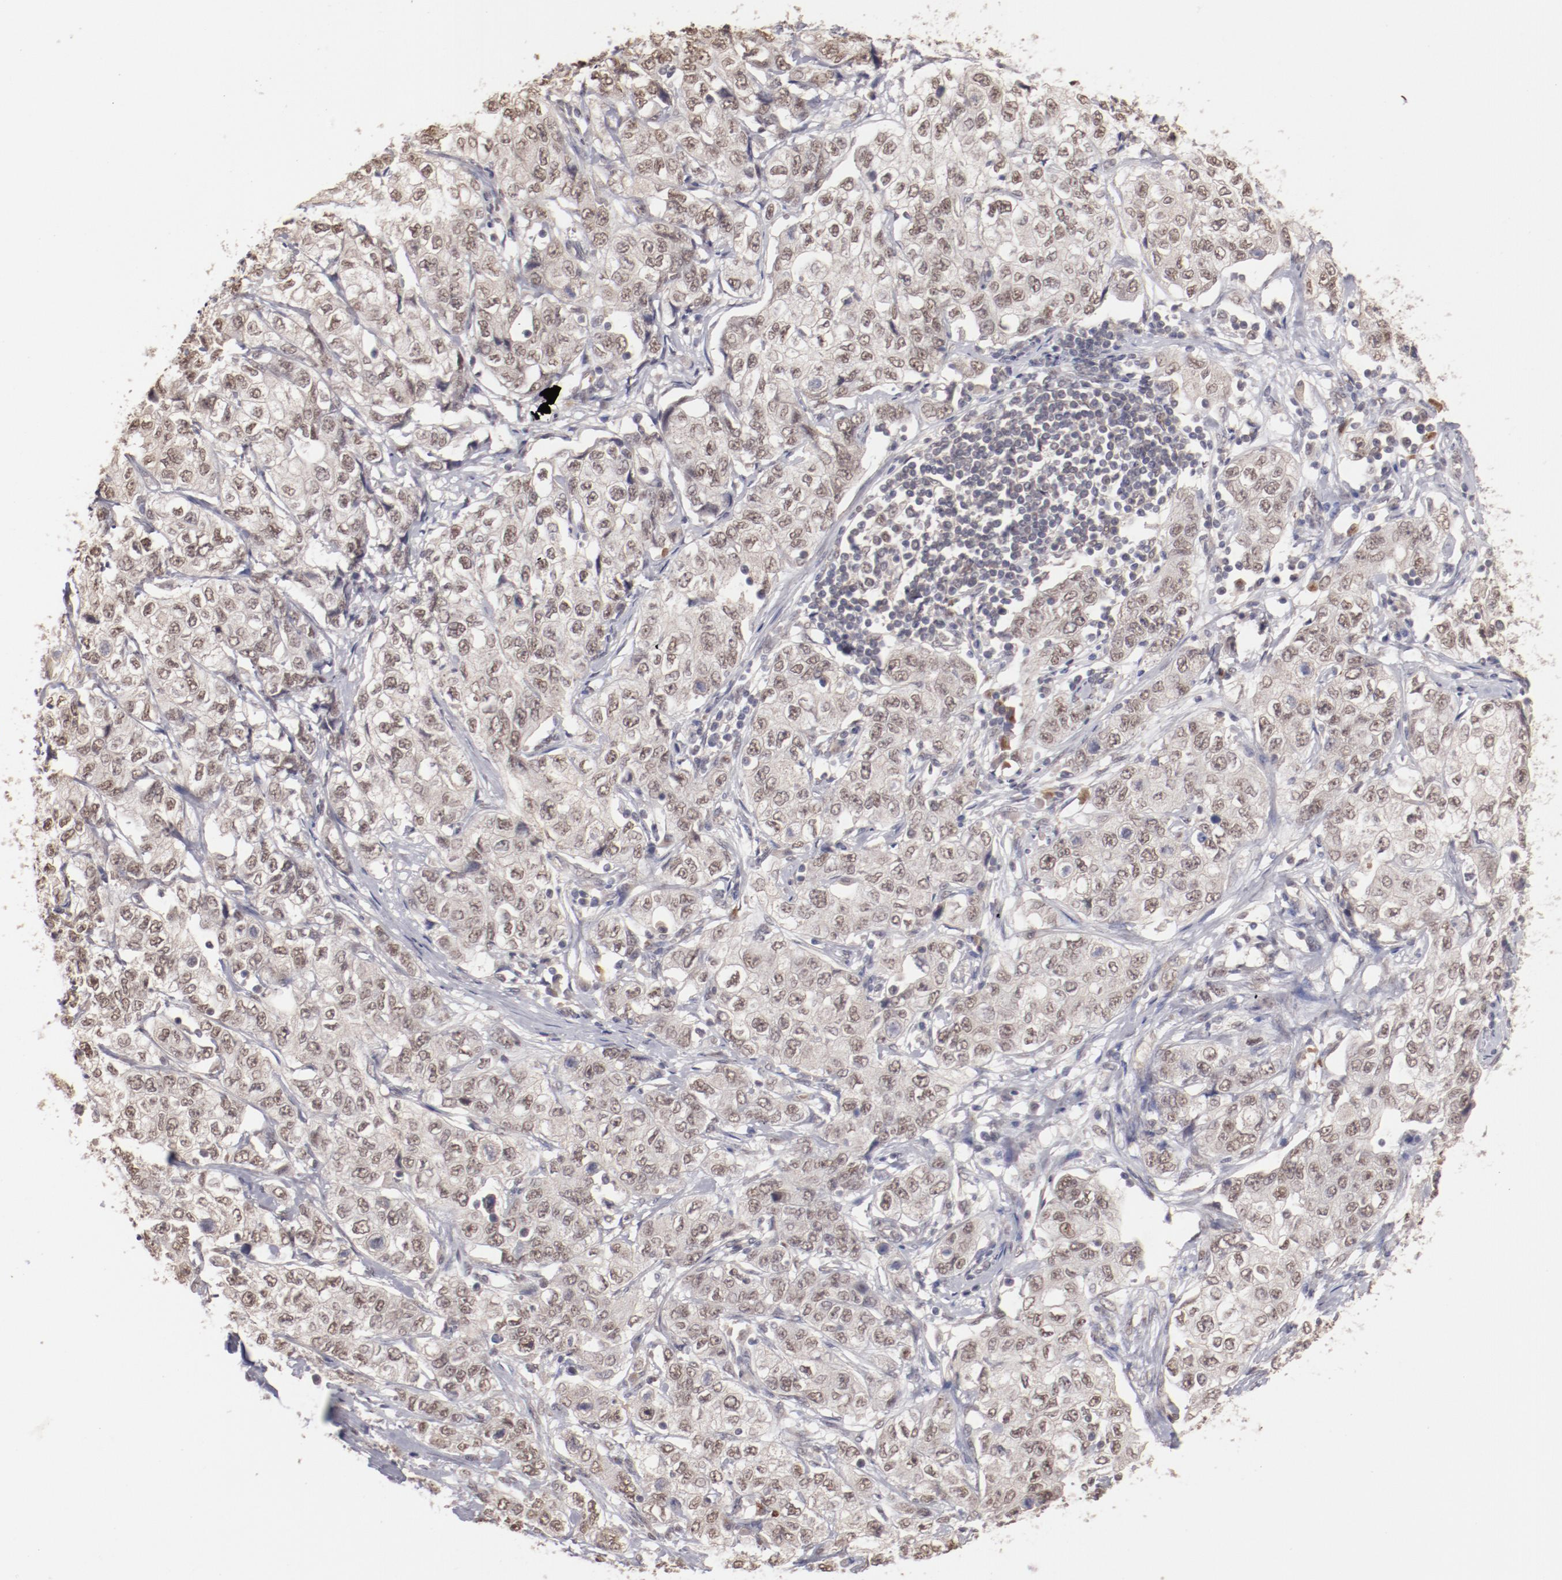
{"staining": {"intensity": "weak", "quantity": ">75%", "location": "nuclear"}, "tissue": "stomach cancer", "cell_type": "Tumor cells", "image_type": "cancer", "snomed": [{"axis": "morphology", "description": "Adenocarcinoma, NOS"}, {"axis": "topography", "description": "Stomach"}], "caption": "Immunohistochemical staining of stomach adenocarcinoma shows low levels of weak nuclear expression in about >75% of tumor cells.", "gene": "NFE2", "patient": {"sex": "male", "age": 48}}